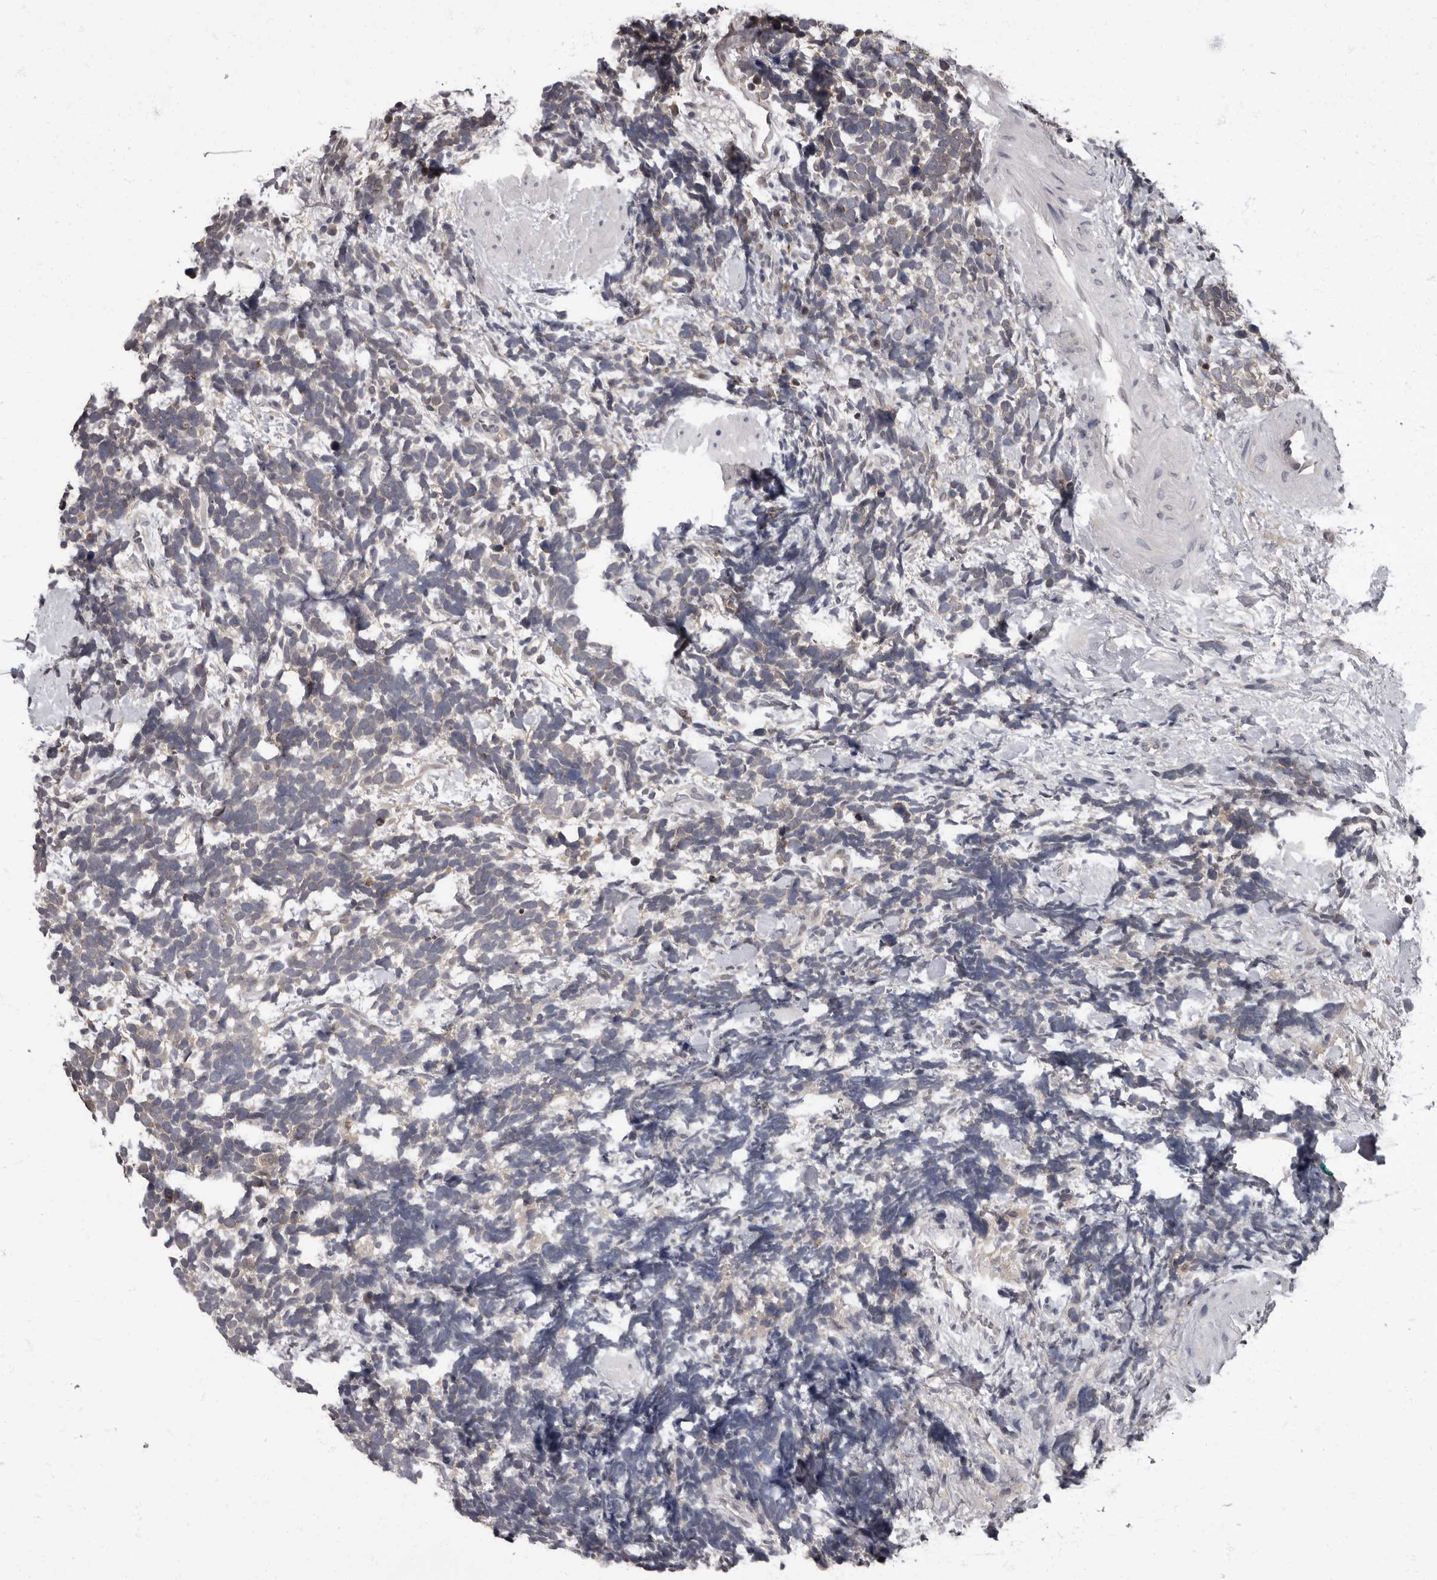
{"staining": {"intensity": "negative", "quantity": "none", "location": "none"}, "tissue": "urothelial cancer", "cell_type": "Tumor cells", "image_type": "cancer", "snomed": [{"axis": "morphology", "description": "Urothelial carcinoma, High grade"}, {"axis": "topography", "description": "Urinary bladder"}], "caption": "Tumor cells are negative for protein expression in human urothelial cancer.", "gene": "C1orf50", "patient": {"sex": "female", "age": 82}}